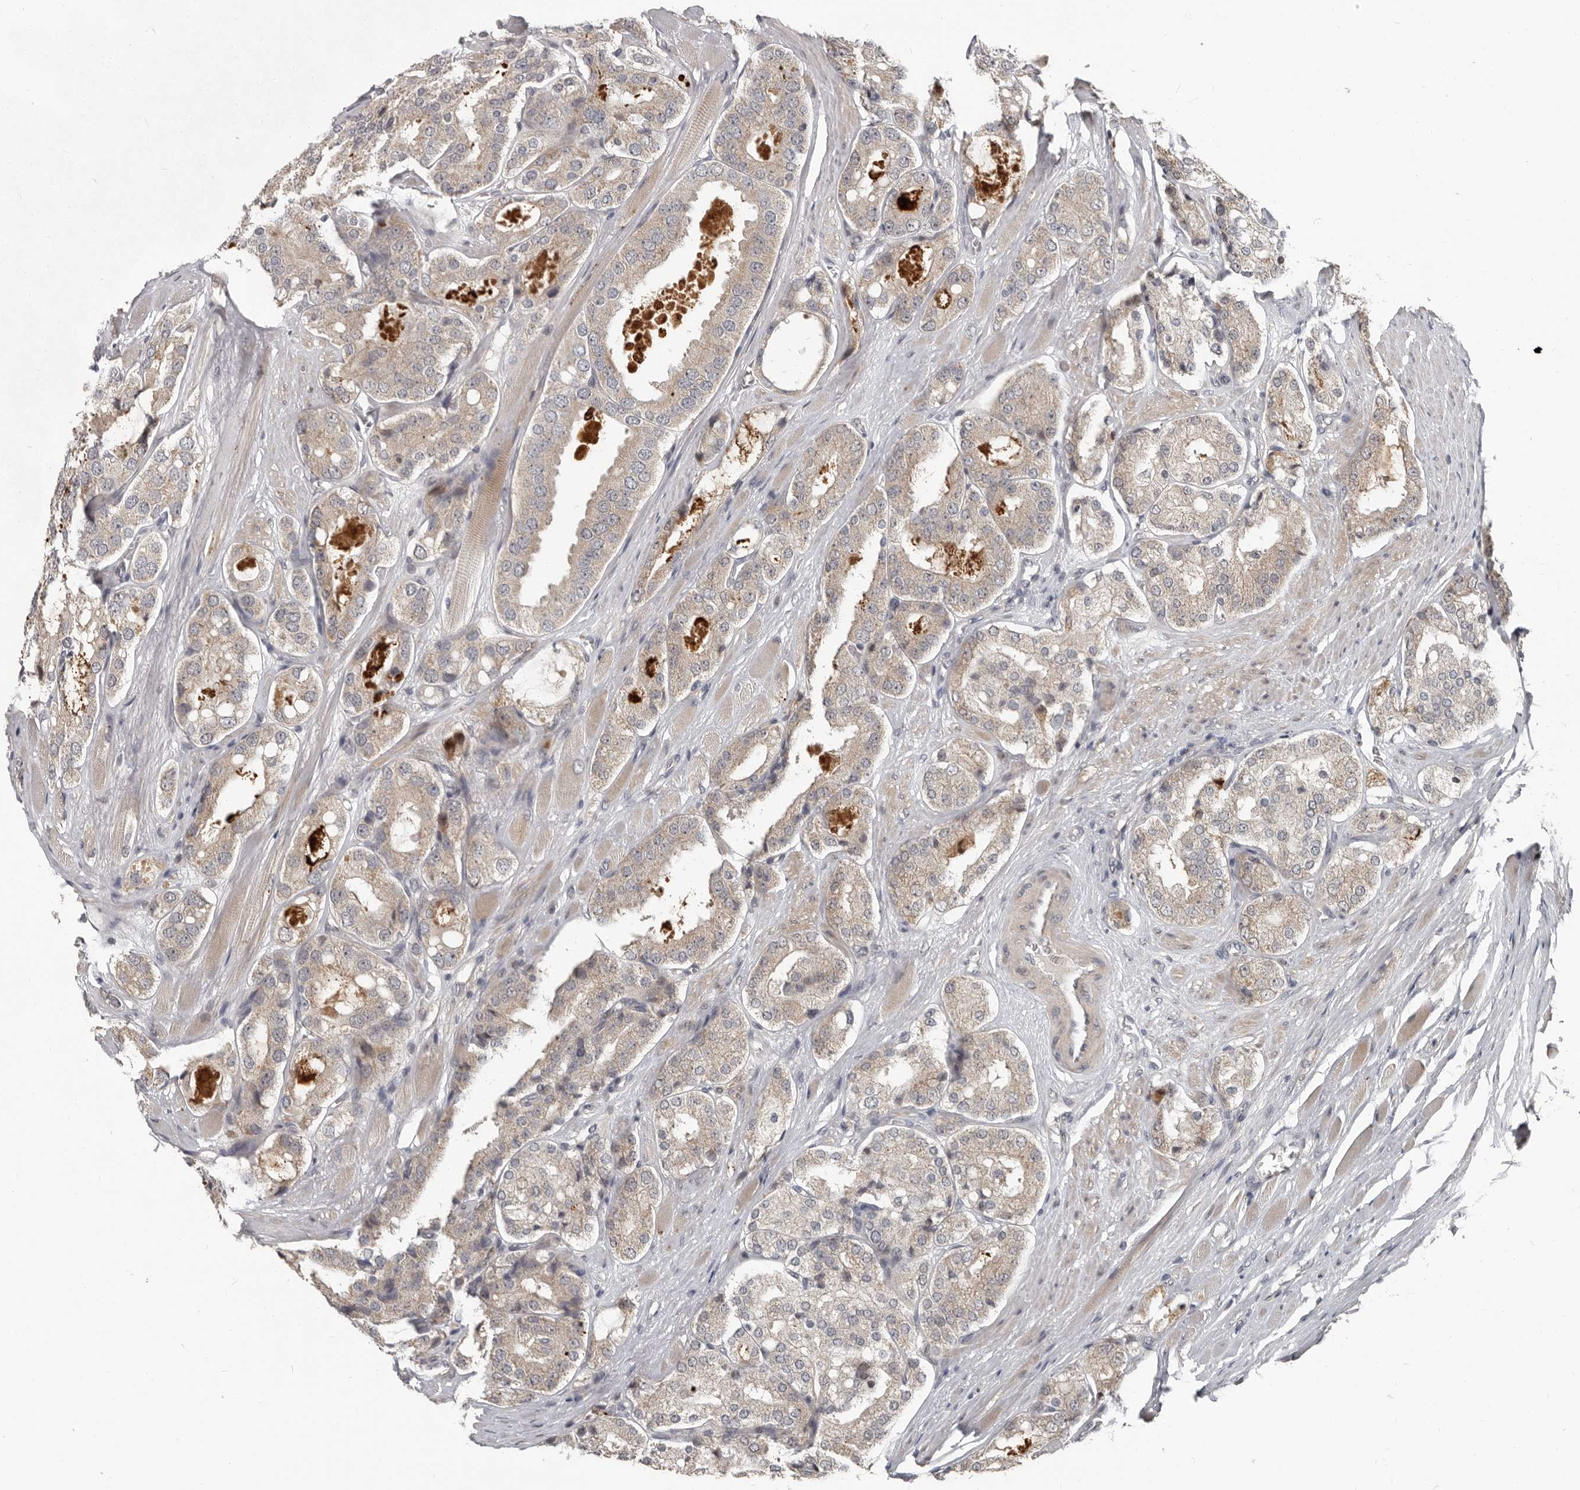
{"staining": {"intensity": "negative", "quantity": "none", "location": "none"}, "tissue": "prostate cancer", "cell_type": "Tumor cells", "image_type": "cancer", "snomed": [{"axis": "morphology", "description": "Adenocarcinoma, High grade"}, {"axis": "topography", "description": "Prostate"}], "caption": "High power microscopy micrograph of an IHC image of prostate high-grade adenocarcinoma, revealing no significant positivity in tumor cells. (Brightfield microscopy of DAB immunohistochemistry (IHC) at high magnification).", "gene": "APOL6", "patient": {"sex": "male", "age": 65}}